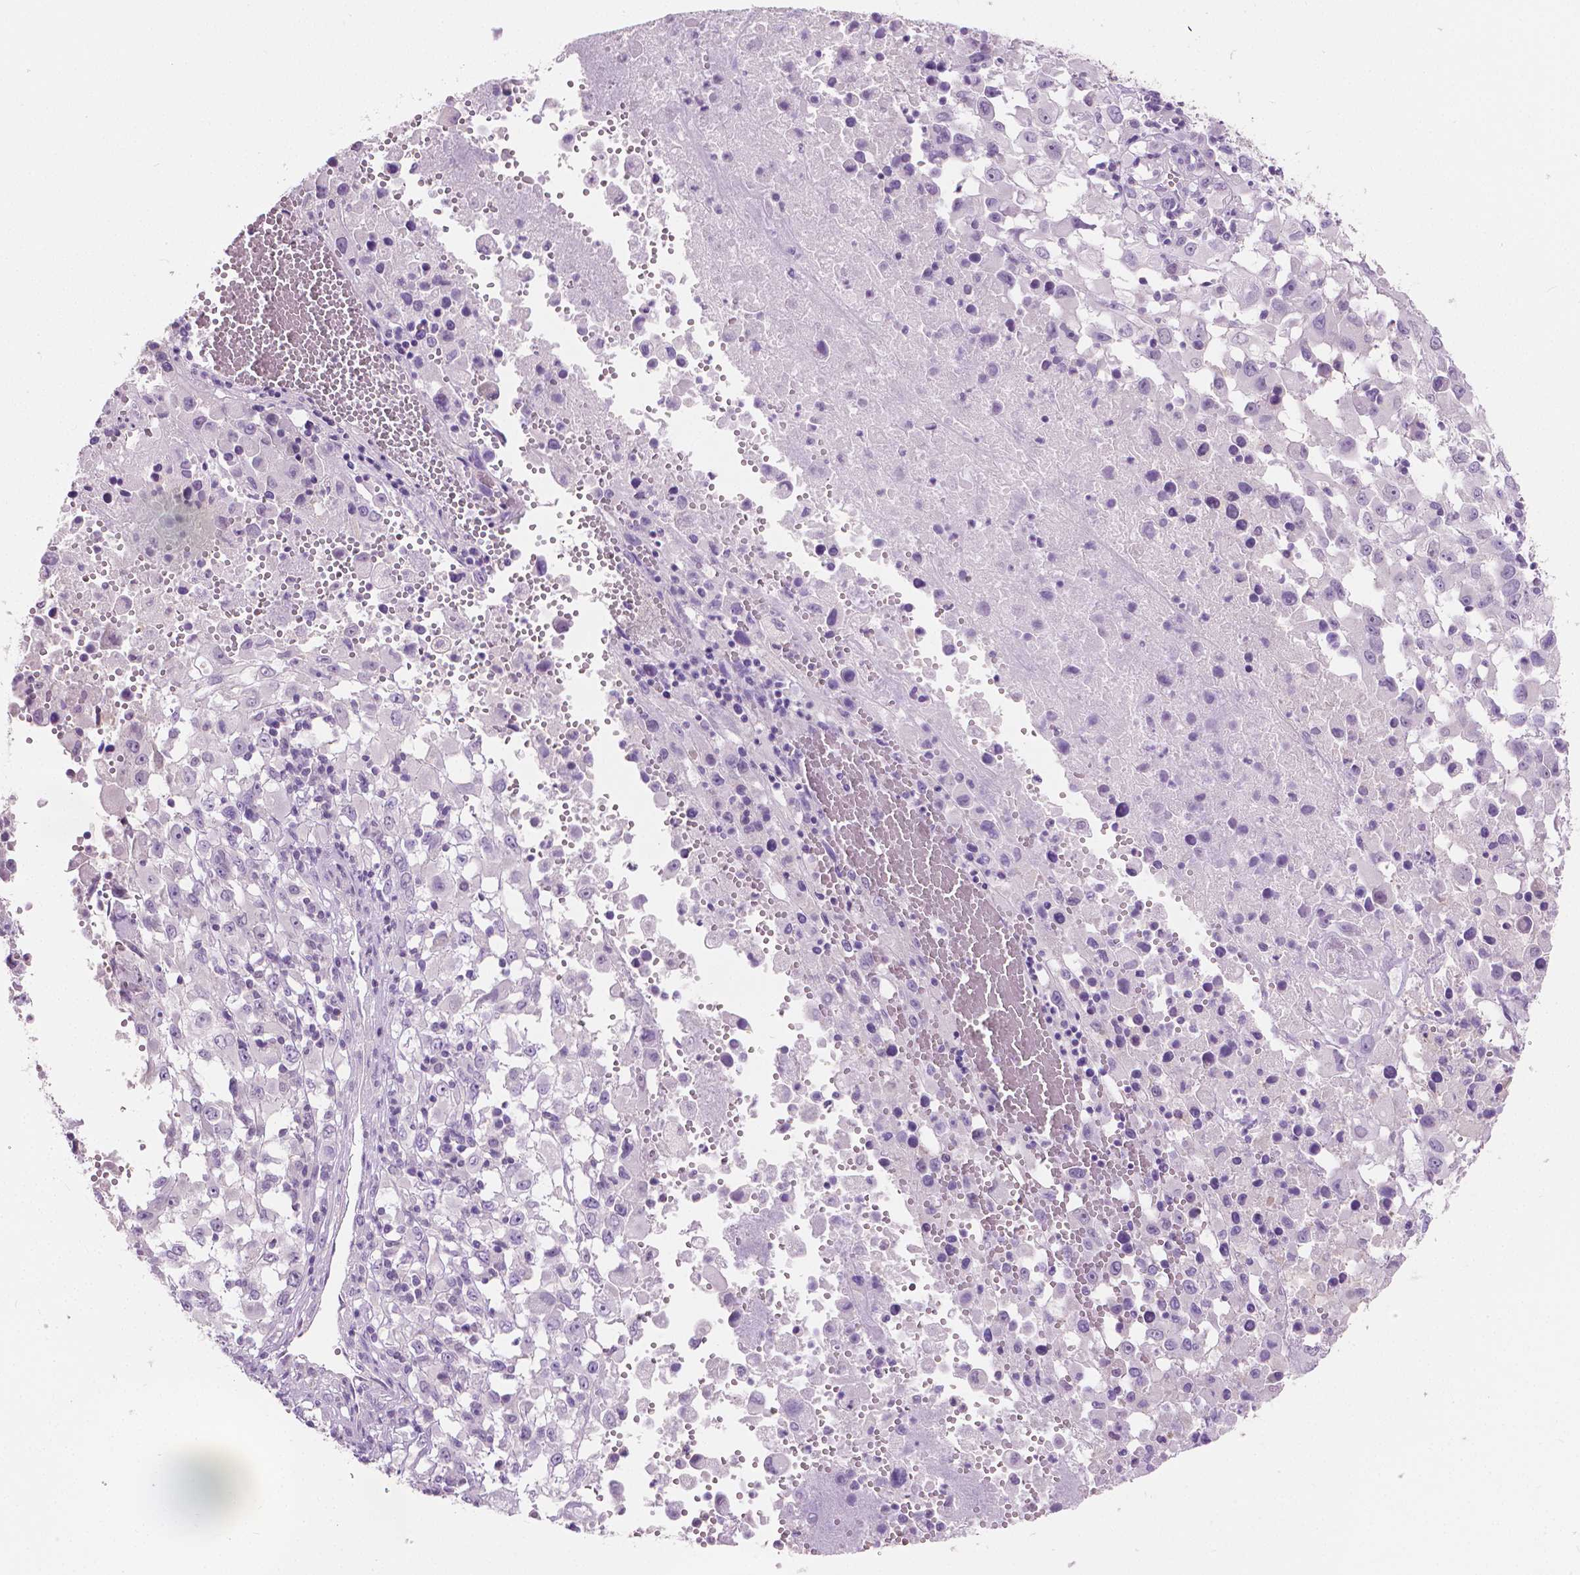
{"staining": {"intensity": "negative", "quantity": "none", "location": "none"}, "tissue": "melanoma", "cell_type": "Tumor cells", "image_type": "cancer", "snomed": [{"axis": "morphology", "description": "Malignant melanoma, Metastatic site"}, {"axis": "topography", "description": "Soft tissue"}], "caption": "This is a micrograph of immunohistochemistry (IHC) staining of melanoma, which shows no expression in tumor cells.", "gene": "TKFC", "patient": {"sex": "male", "age": 50}}